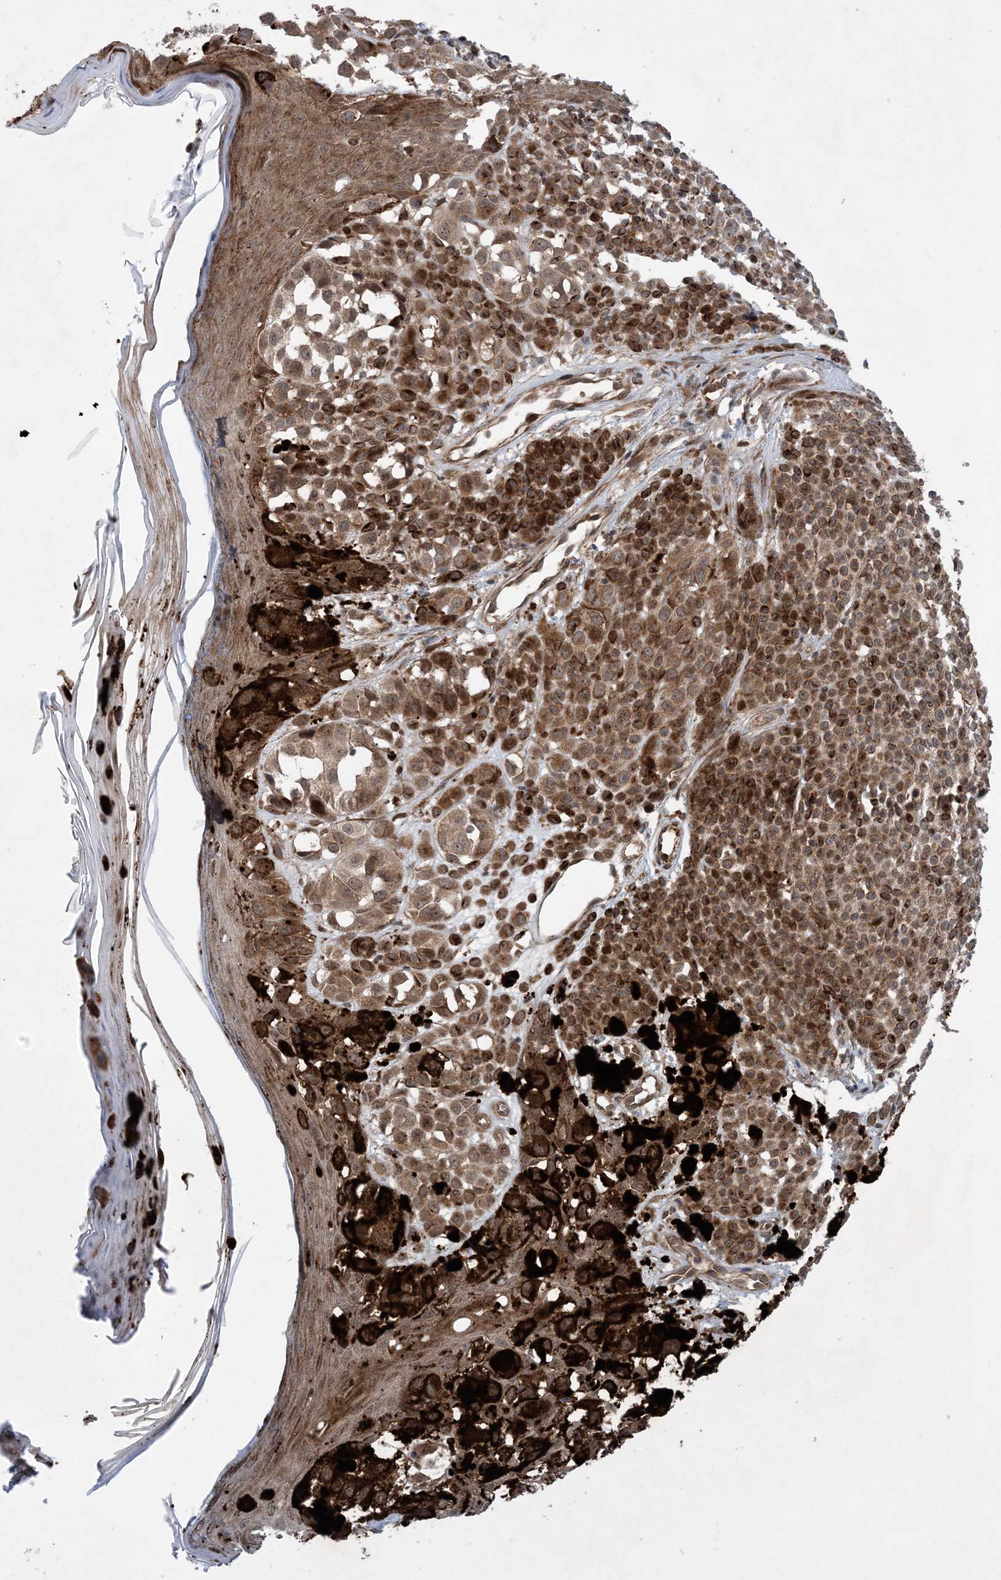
{"staining": {"intensity": "moderate", "quantity": ">75%", "location": "cytoplasmic/membranous"}, "tissue": "melanoma", "cell_type": "Tumor cells", "image_type": "cancer", "snomed": [{"axis": "morphology", "description": "Malignant melanoma, NOS"}, {"axis": "topography", "description": "Skin of leg"}], "caption": "Human melanoma stained for a protein (brown) exhibits moderate cytoplasmic/membranous positive staining in about >75% of tumor cells.", "gene": "HEMK1", "patient": {"sex": "female", "age": 72}}